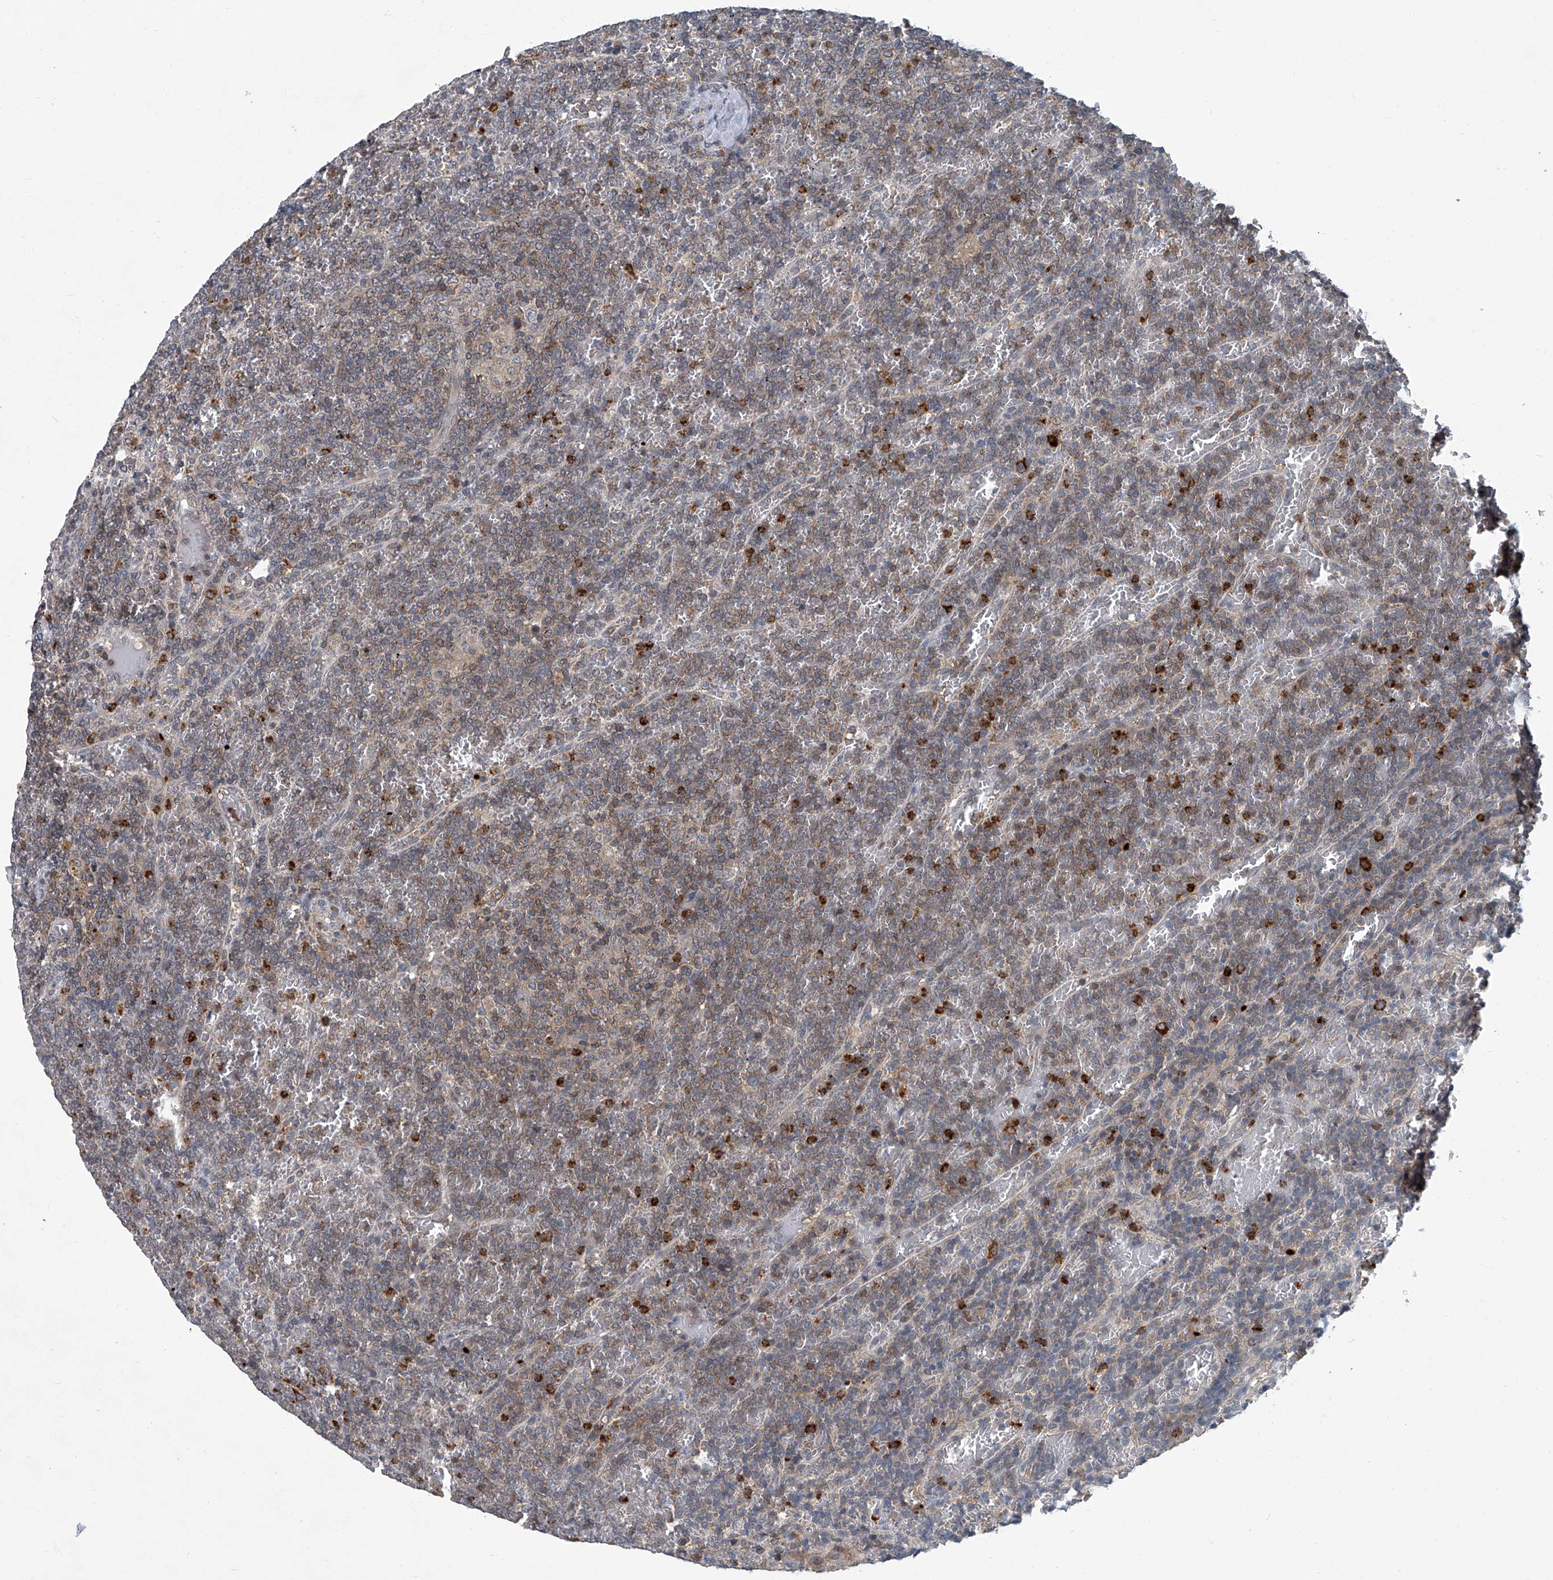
{"staining": {"intensity": "weak", "quantity": "25%-75%", "location": "cytoplasmic/membranous"}, "tissue": "lymphoma", "cell_type": "Tumor cells", "image_type": "cancer", "snomed": [{"axis": "morphology", "description": "Malignant lymphoma, non-Hodgkin's type, Low grade"}, {"axis": "topography", "description": "Spleen"}], "caption": "Immunohistochemical staining of human lymphoma shows weak cytoplasmic/membranous protein expression in approximately 25%-75% of tumor cells. (Brightfield microscopy of DAB IHC at high magnification).", "gene": "AKNAD1", "patient": {"sex": "female", "age": 19}}